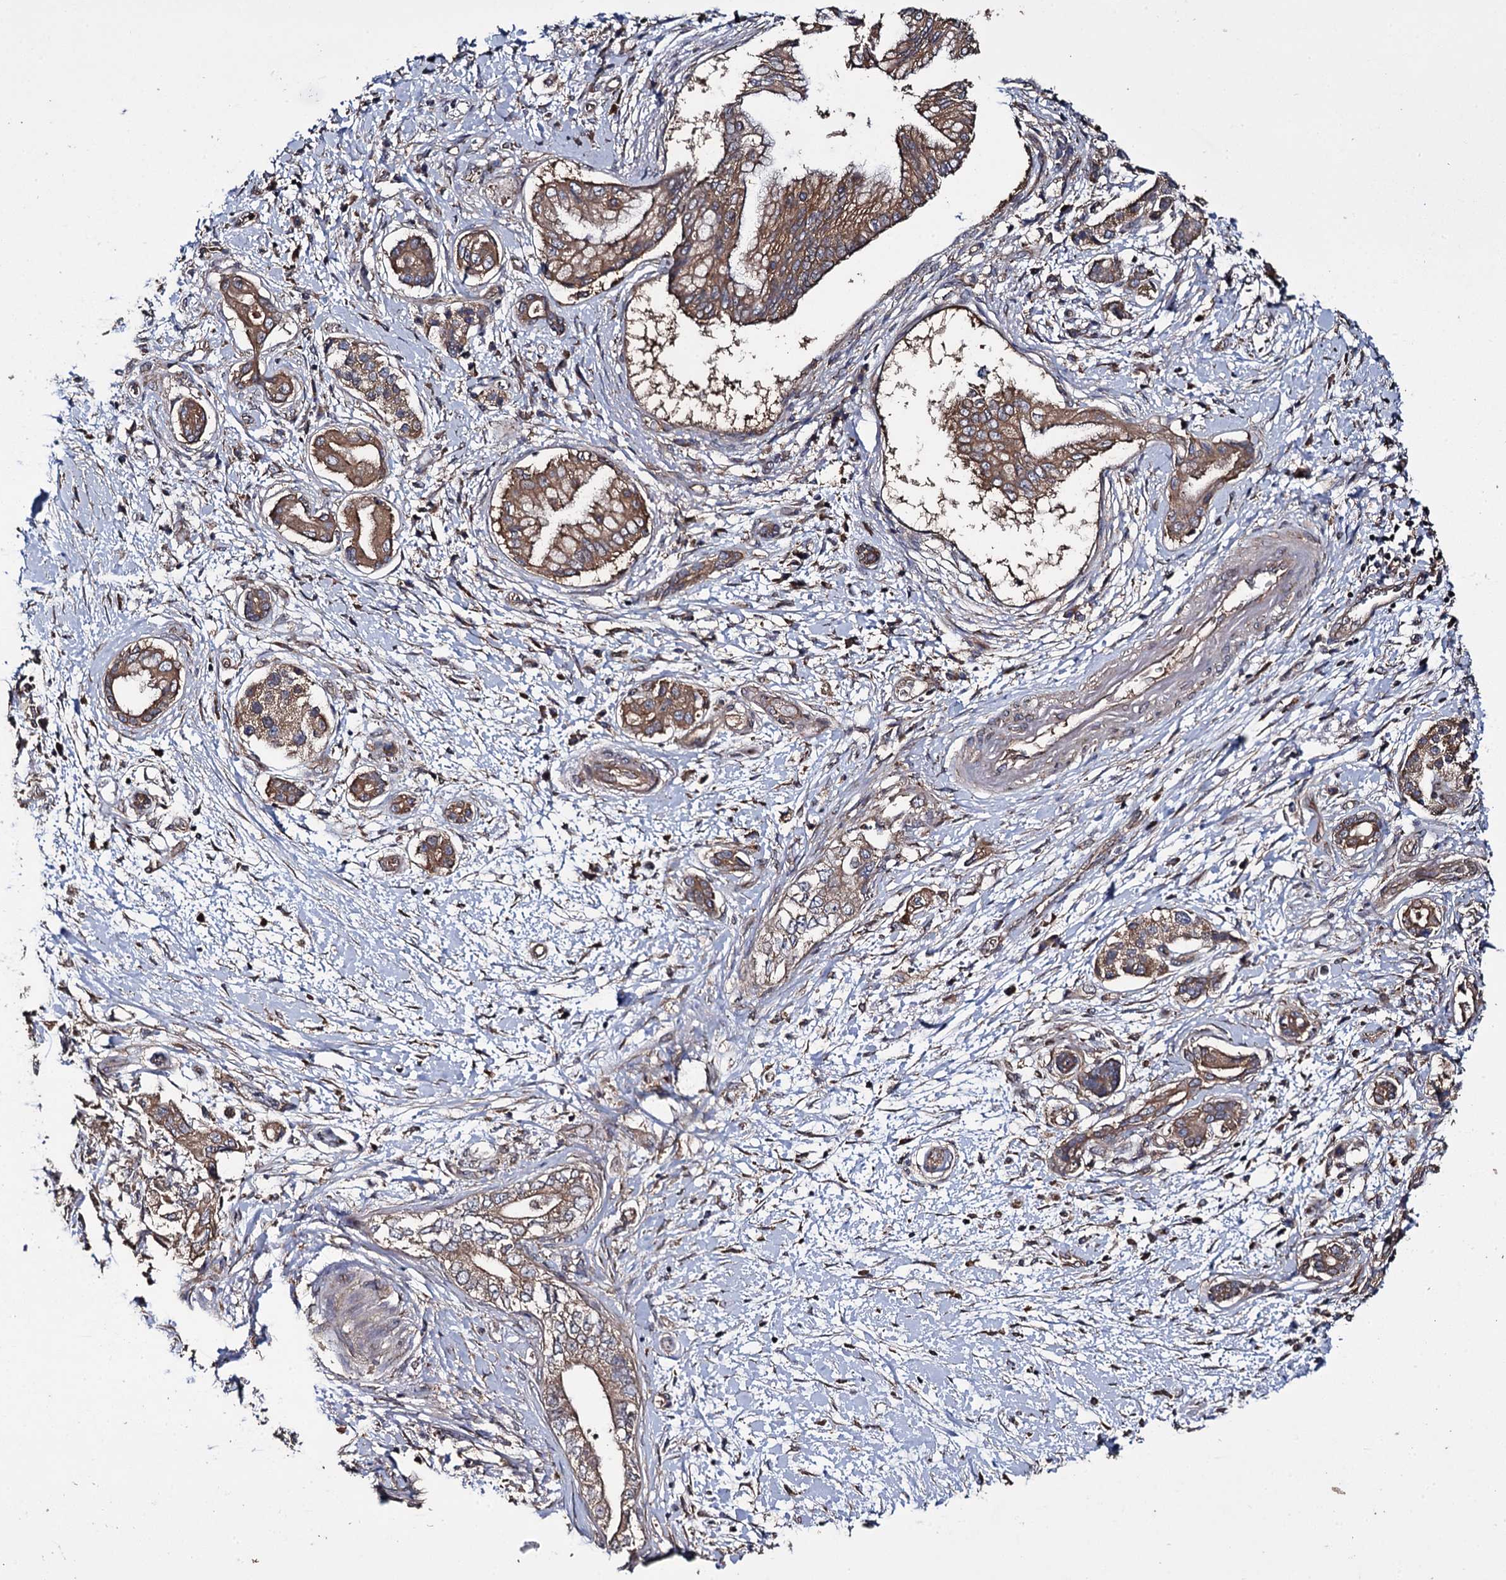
{"staining": {"intensity": "moderate", "quantity": ">75%", "location": "cytoplasmic/membranous"}, "tissue": "pancreatic cancer", "cell_type": "Tumor cells", "image_type": "cancer", "snomed": [{"axis": "morphology", "description": "Adenocarcinoma, NOS"}, {"axis": "topography", "description": "Pancreas"}], "caption": "The immunohistochemical stain shows moderate cytoplasmic/membranous expression in tumor cells of pancreatic adenocarcinoma tissue.", "gene": "TTC23", "patient": {"sex": "female", "age": 73}}